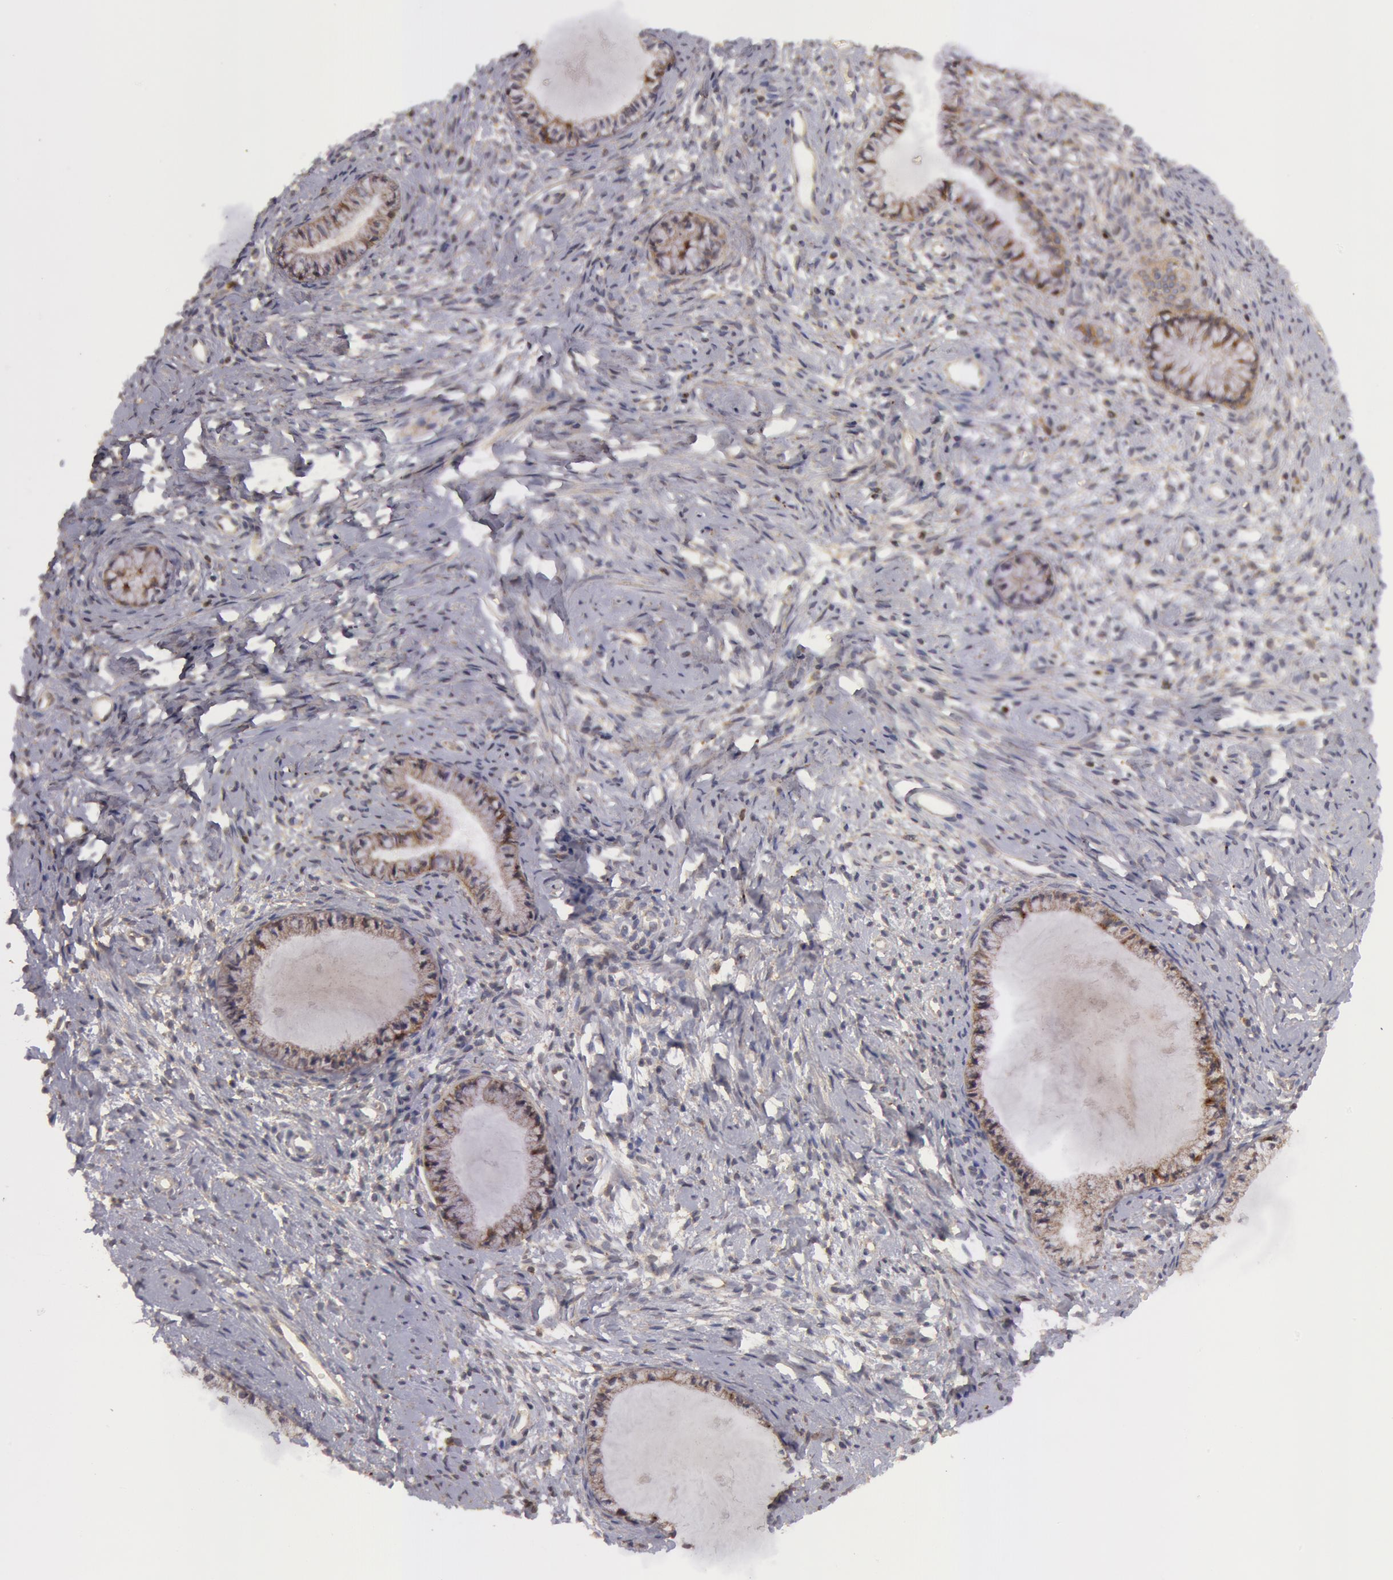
{"staining": {"intensity": "moderate", "quantity": ">75%", "location": "cytoplasmic/membranous"}, "tissue": "cervix", "cell_type": "Glandular cells", "image_type": "normal", "snomed": [{"axis": "morphology", "description": "Normal tissue, NOS"}, {"axis": "topography", "description": "Cervix"}], "caption": "Normal cervix exhibits moderate cytoplasmic/membranous expression in approximately >75% of glandular cells, visualized by immunohistochemistry. (Brightfield microscopy of DAB IHC at high magnification).", "gene": "ERBB2", "patient": {"sex": "female", "age": 70}}